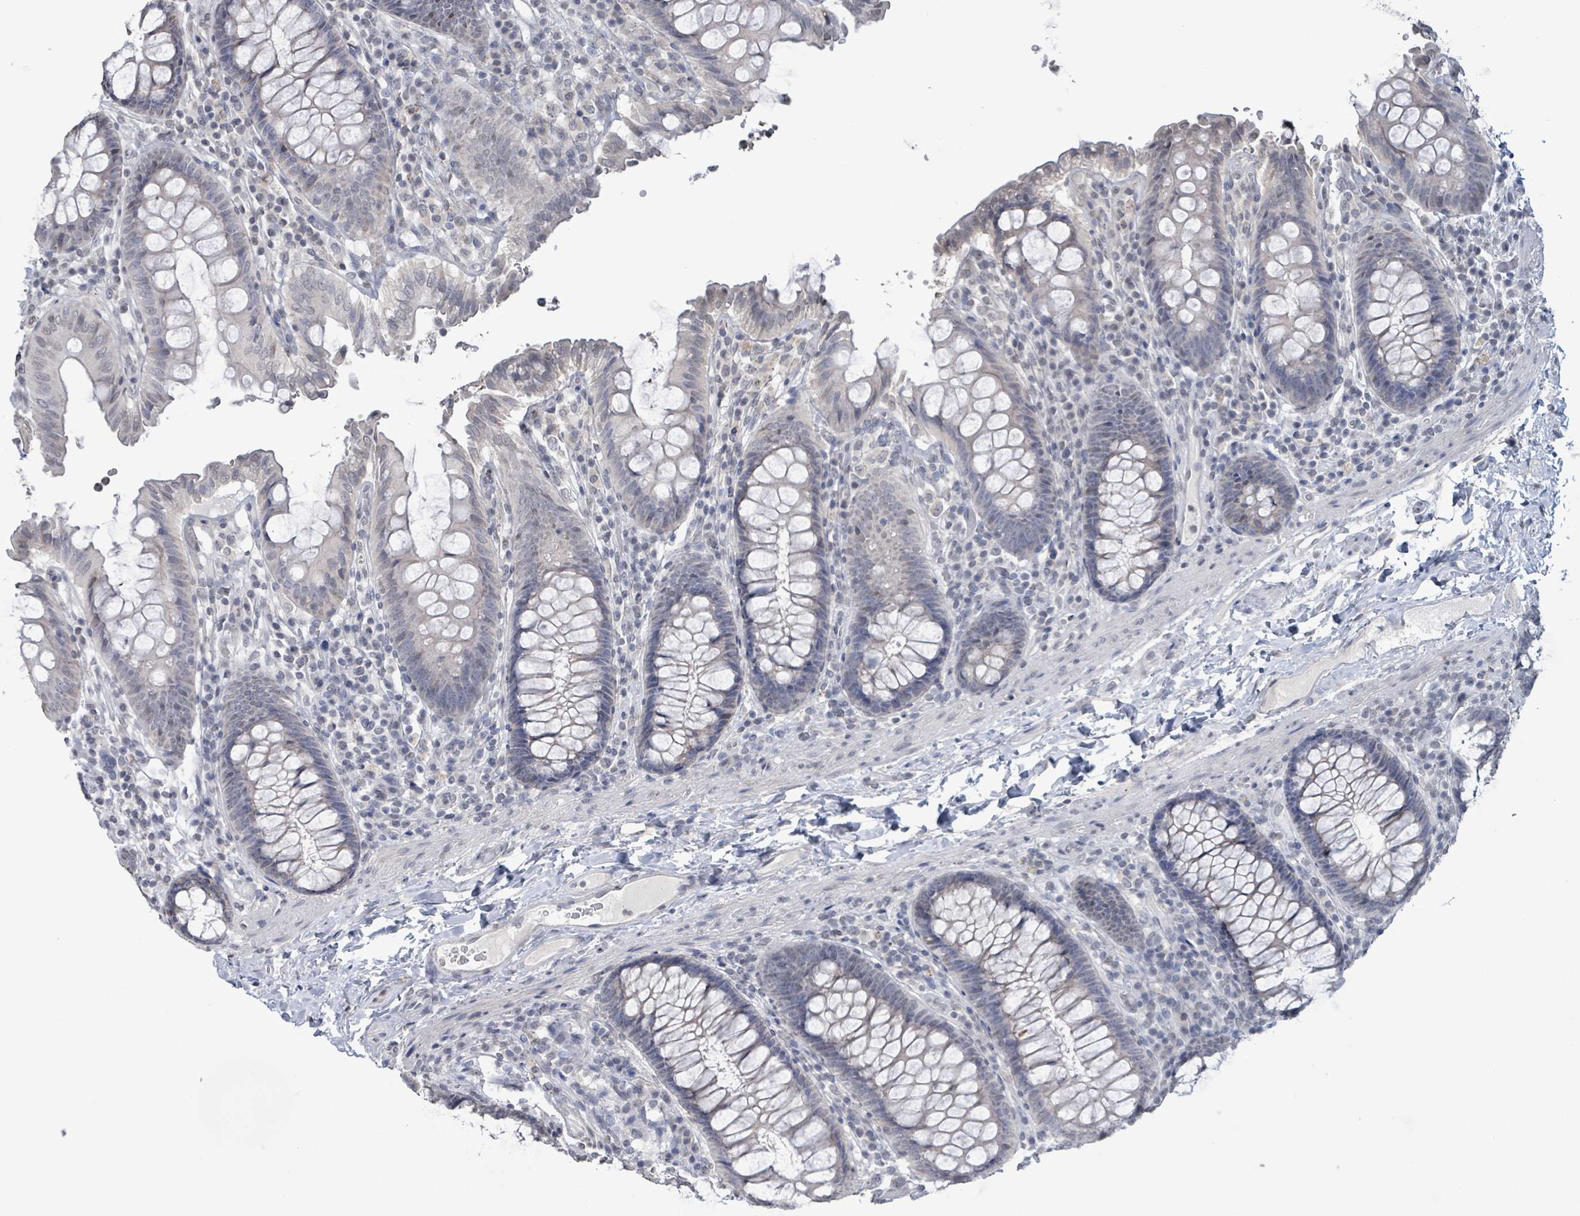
{"staining": {"intensity": "negative", "quantity": "none", "location": "none"}, "tissue": "colon", "cell_type": "Endothelial cells", "image_type": "normal", "snomed": [{"axis": "morphology", "description": "Normal tissue, NOS"}, {"axis": "topography", "description": "Colon"}], "caption": "Immunohistochemistry image of normal colon stained for a protein (brown), which shows no positivity in endothelial cells. Brightfield microscopy of IHC stained with DAB (3,3'-diaminobenzidine) (brown) and hematoxylin (blue), captured at high magnification.", "gene": "CA9", "patient": {"sex": "male", "age": 84}}